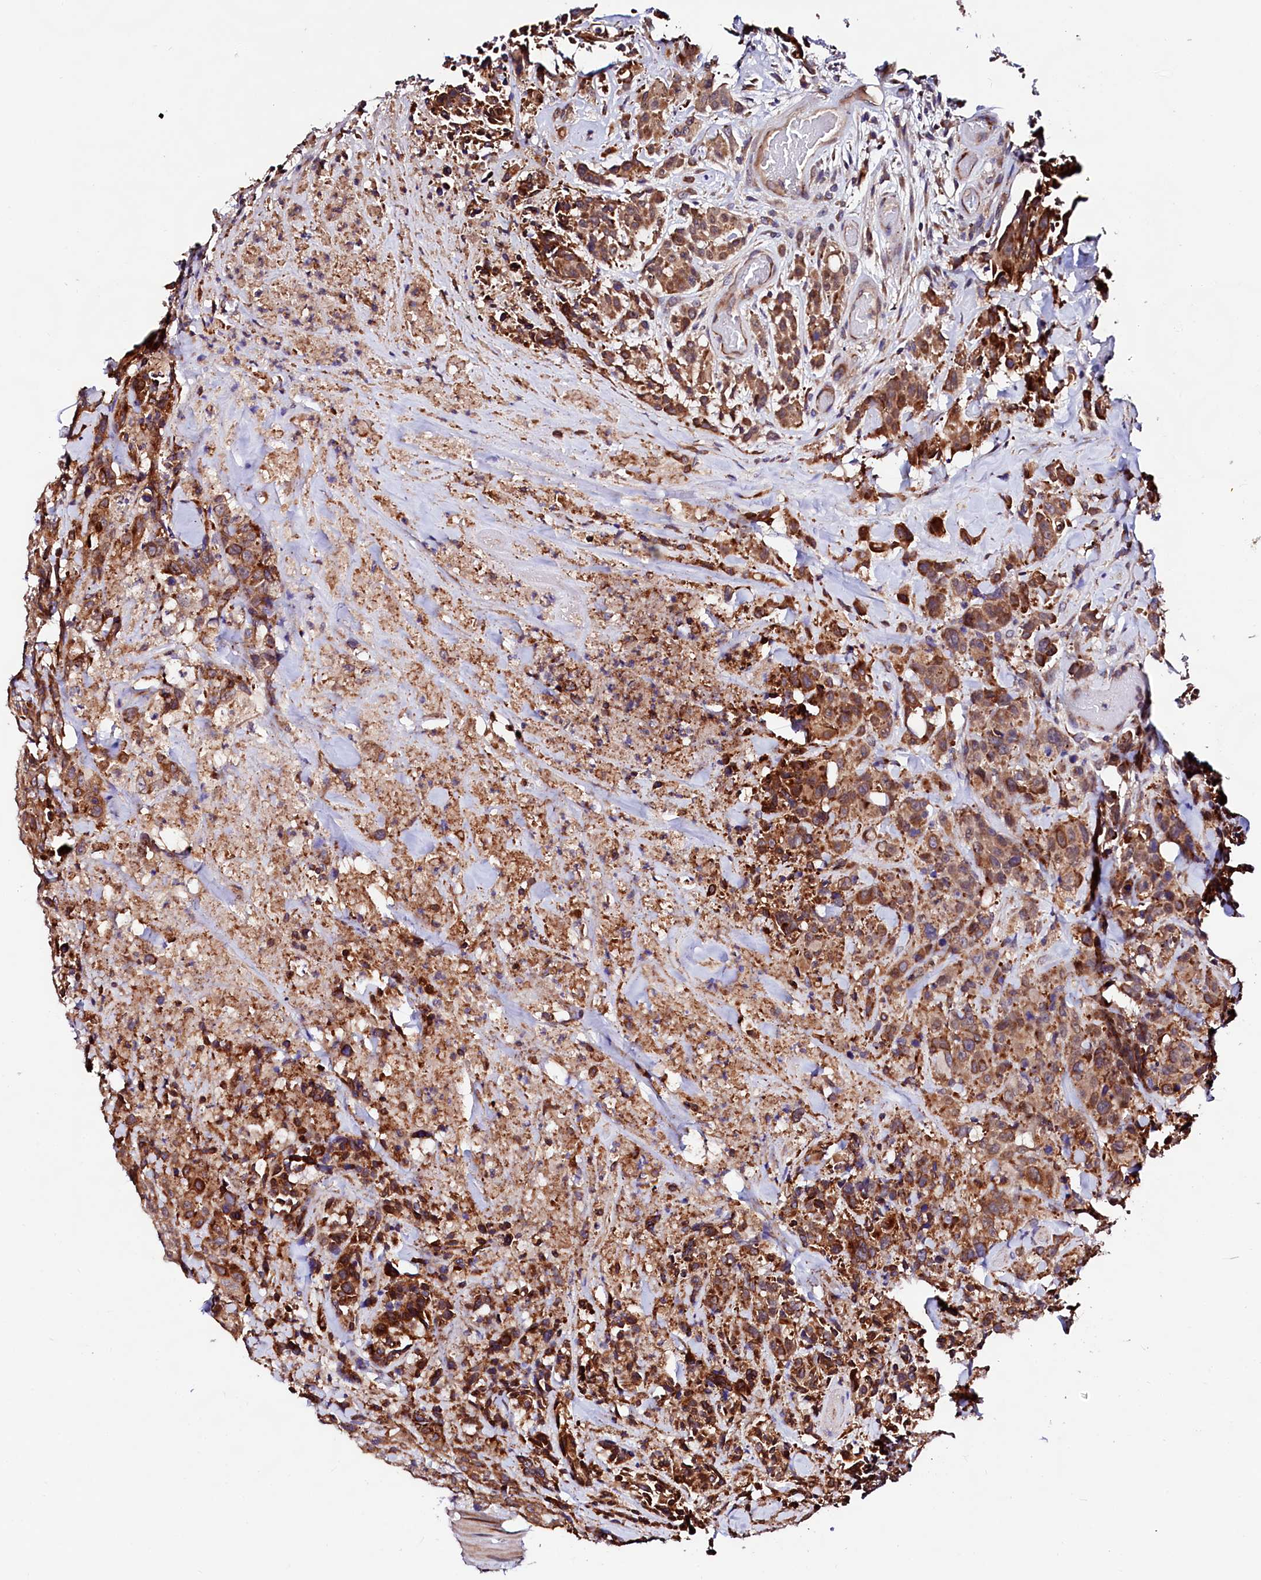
{"staining": {"intensity": "strong", "quantity": ">75%", "location": "cytoplasmic/membranous"}, "tissue": "colorectal cancer", "cell_type": "Tumor cells", "image_type": "cancer", "snomed": [{"axis": "morphology", "description": "Adenocarcinoma, NOS"}, {"axis": "topography", "description": "Colon"}], "caption": "Protein expression analysis of human colorectal adenocarcinoma reveals strong cytoplasmic/membranous staining in about >75% of tumor cells.", "gene": "UBE3C", "patient": {"sex": "male", "age": 62}}